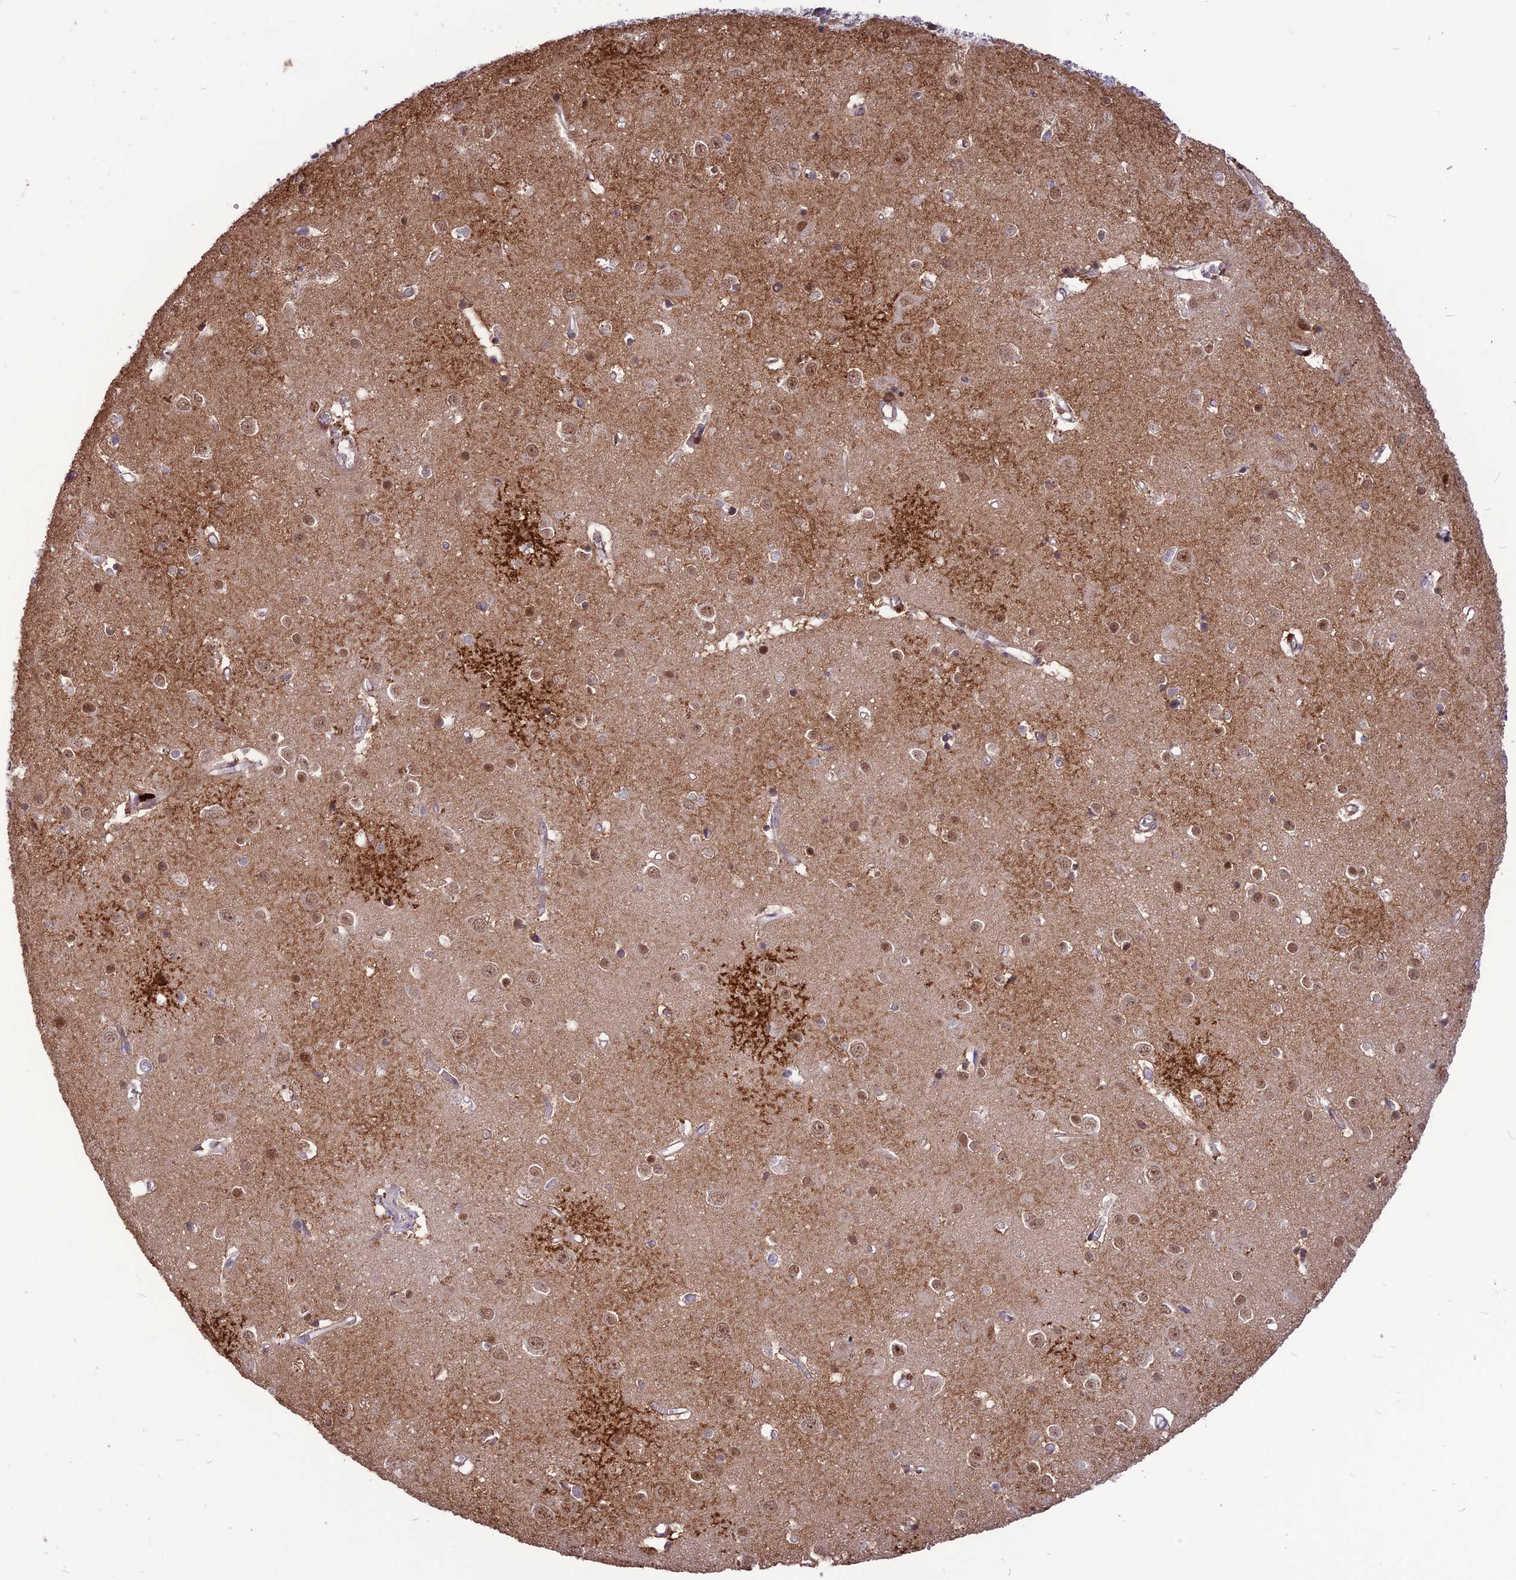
{"staining": {"intensity": "moderate", "quantity": ">75%", "location": "nuclear"}, "tissue": "cerebral cortex", "cell_type": "Endothelial cells", "image_type": "normal", "snomed": [{"axis": "morphology", "description": "Normal tissue, NOS"}, {"axis": "topography", "description": "Cerebral cortex"}], "caption": "This image demonstrates immunohistochemistry (IHC) staining of unremarkable cerebral cortex, with medium moderate nuclear staining in about >75% of endothelial cells.", "gene": "DIS3", "patient": {"sex": "female", "age": 64}}